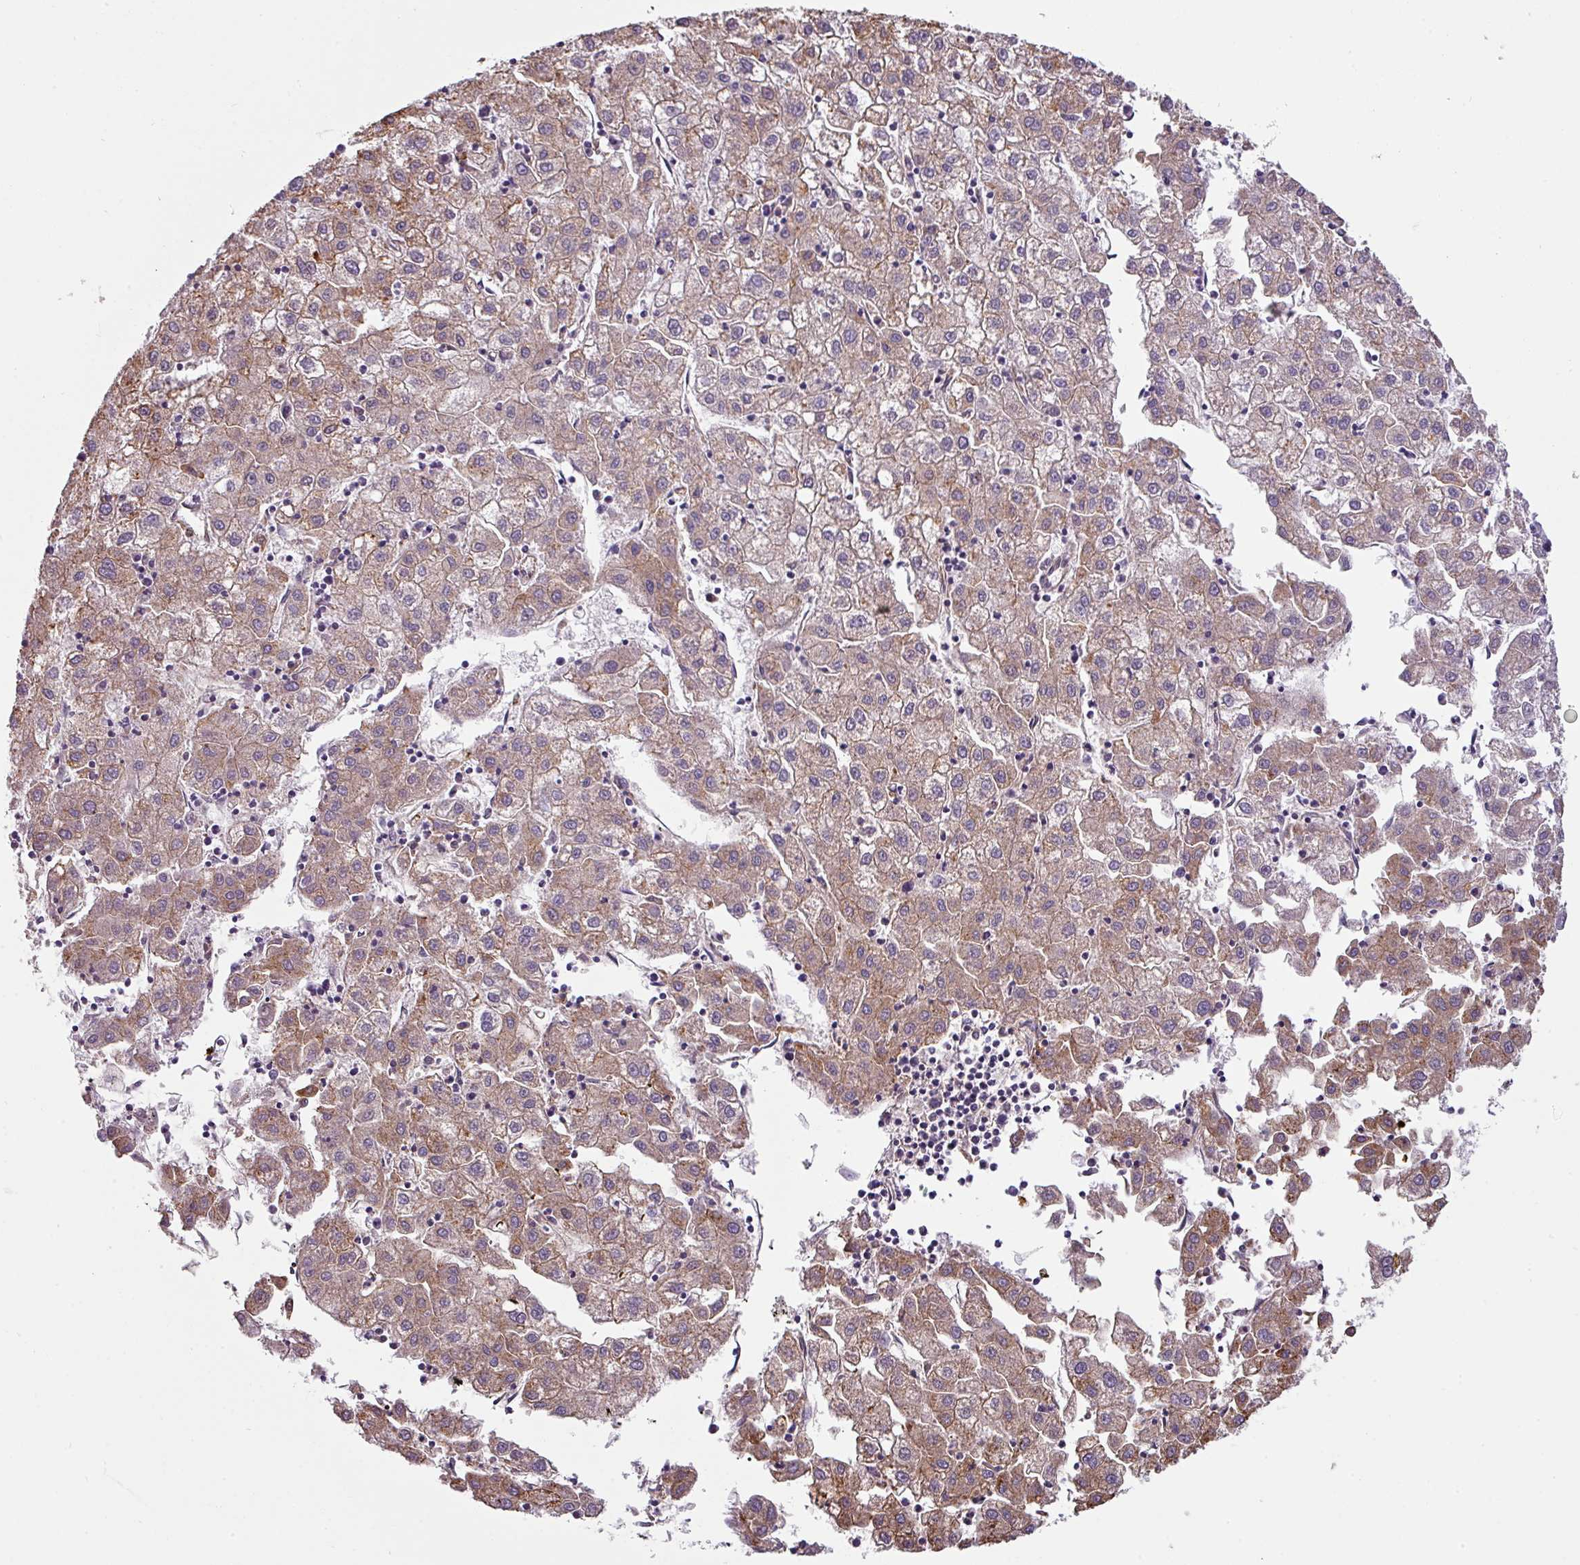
{"staining": {"intensity": "moderate", "quantity": ">75%", "location": "cytoplasmic/membranous"}, "tissue": "liver cancer", "cell_type": "Tumor cells", "image_type": "cancer", "snomed": [{"axis": "morphology", "description": "Carcinoma, Hepatocellular, NOS"}, {"axis": "topography", "description": "Liver"}], "caption": "Tumor cells show medium levels of moderate cytoplasmic/membranous staining in about >75% of cells in human hepatocellular carcinoma (liver).", "gene": "BUD23", "patient": {"sex": "male", "age": 72}}